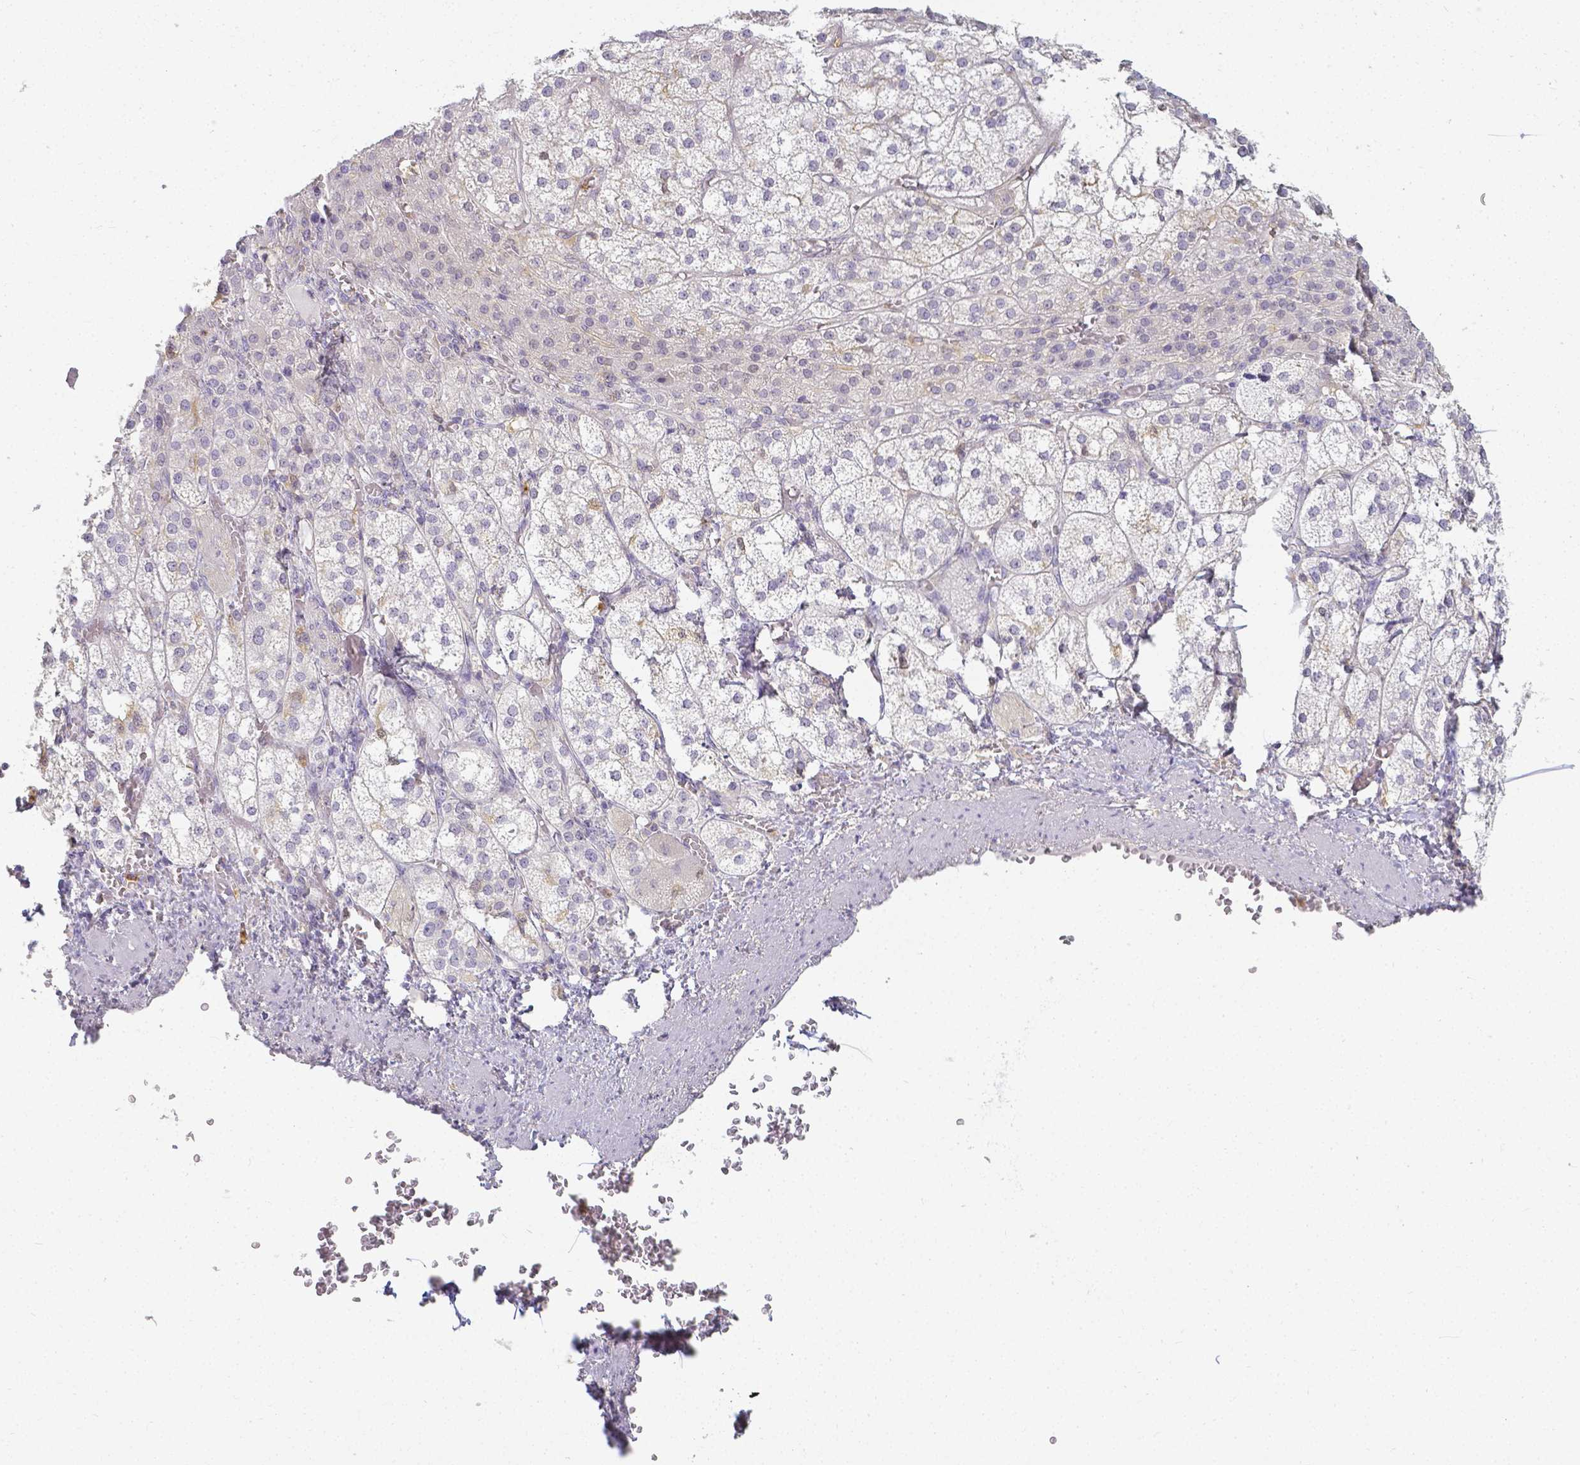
{"staining": {"intensity": "weak", "quantity": "<25%", "location": "cytoplasmic/membranous"}, "tissue": "adrenal gland", "cell_type": "Glandular cells", "image_type": "normal", "snomed": [{"axis": "morphology", "description": "Normal tissue, NOS"}, {"axis": "topography", "description": "Adrenal gland"}], "caption": "The immunohistochemistry (IHC) micrograph has no significant positivity in glandular cells of adrenal gland. (DAB immunohistochemistry (IHC) with hematoxylin counter stain).", "gene": "KCNH1", "patient": {"sex": "female", "age": 60}}